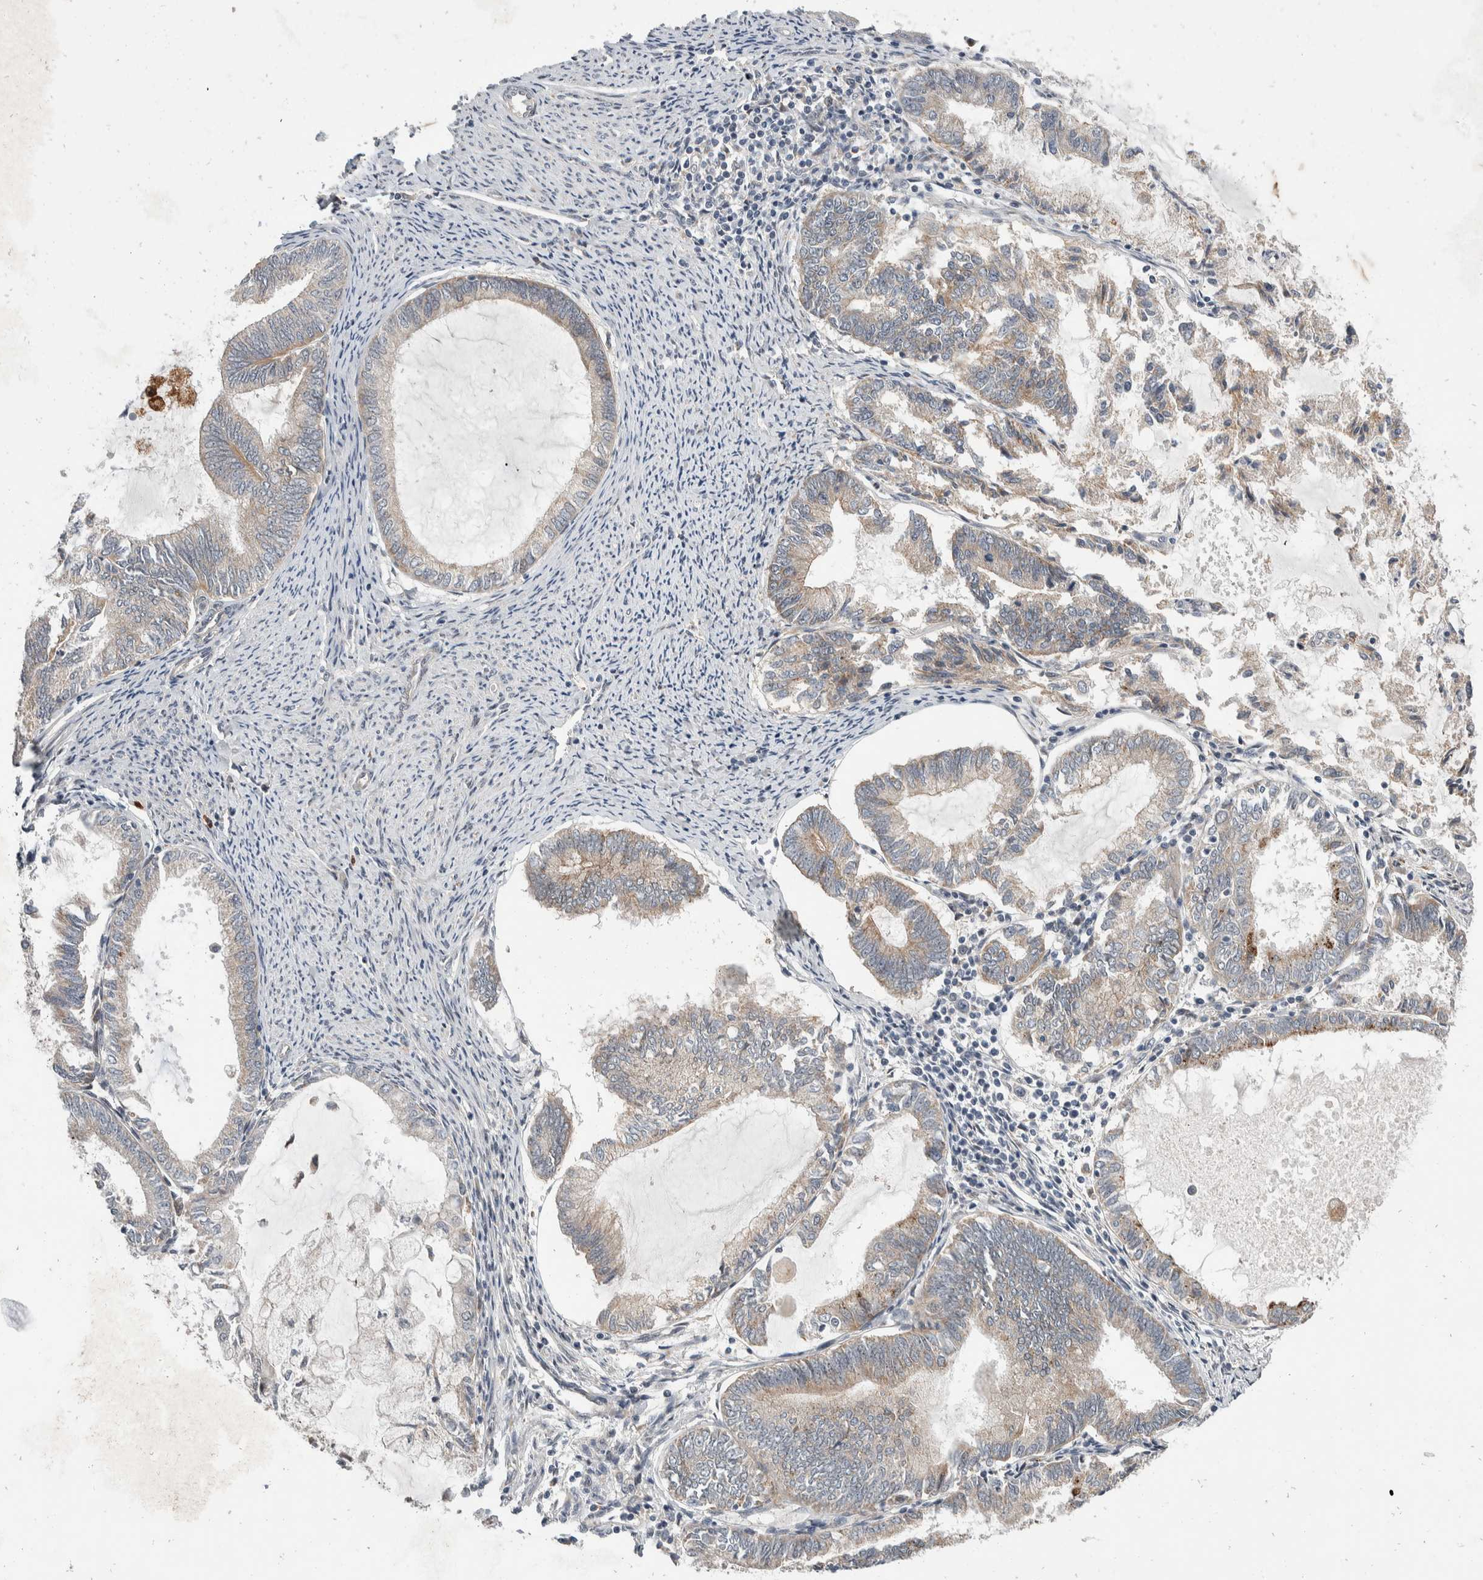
{"staining": {"intensity": "weak", "quantity": ">75%", "location": "cytoplasmic/membranous"}, "tissue": "endometrial cancer", "cell_type": "Tumor cells", "image_type": "cancer", "snomed": [{"axis": "morphology", "description": "Adenocarcinoma, NOS"}, {"axis": "topography", "description": "Endometrium"}], "caption": "There is low levels of weak cytoplasmic/membranous expression in tumor cells of adenocarcinoma (endometrial), as demonstrated by immunohistochemical staining (brown color).", "gene": "ZNF703", "patient": {"sex": "female", "age": 86}}